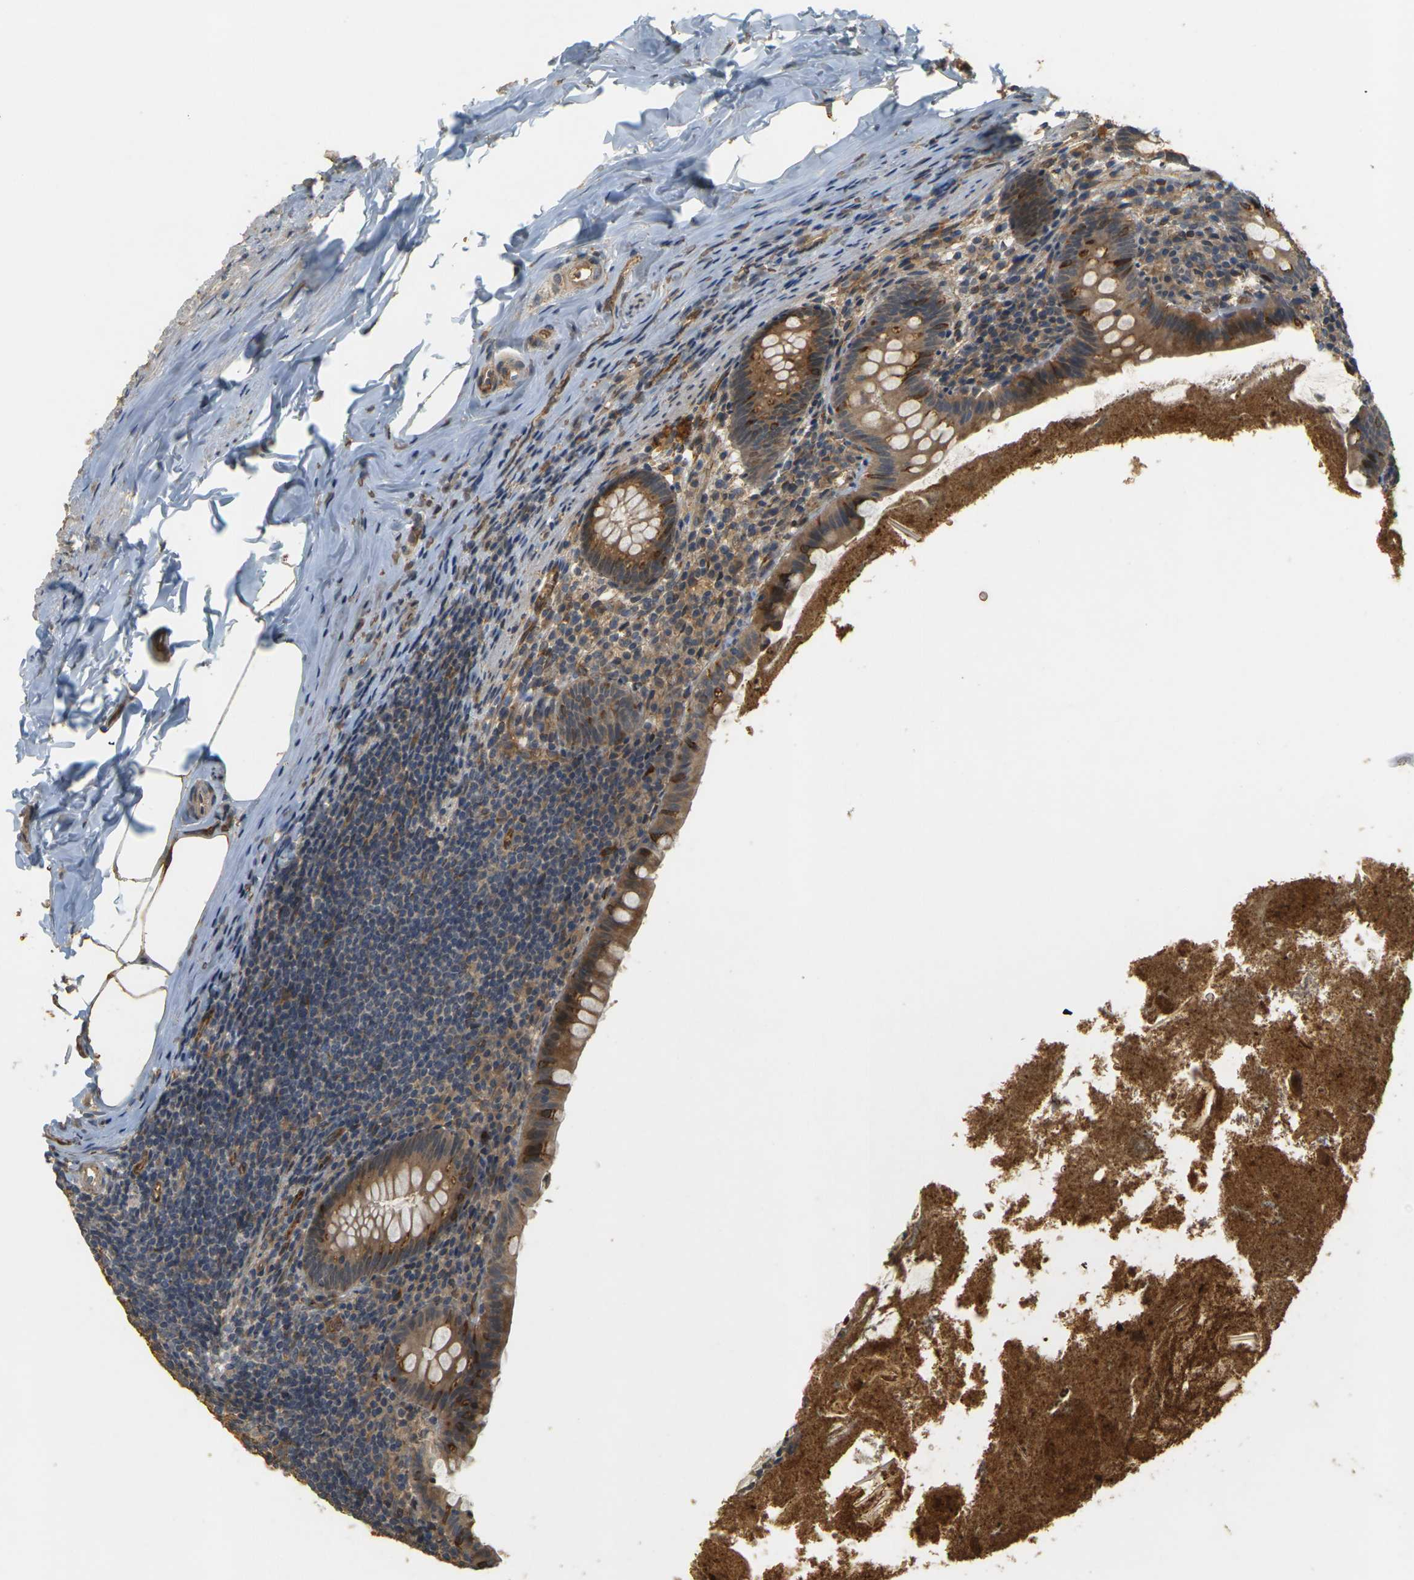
{"staining": {"intensity": "moderate", "quantity": ">75%", "location": "cytoplasmic/membranous"}, "tissue": "appendix", "cell_type": "Glandular cells", "image_type": "normal", "snomed": [{"axis": "morphology", "description": "Normal tissue, NOS"}, {"axis": "topography", "description": "Appendix"}], "caption": "Moderate cytoplasmic/membranous staining is present in approximately >75% of glandular cells in unremarkable appendix. (brown staining indicates protein expression, while blue staining denotes nuclei).", "gene": "MEGF9", "patient": {"sex": "male", "age": 52}}